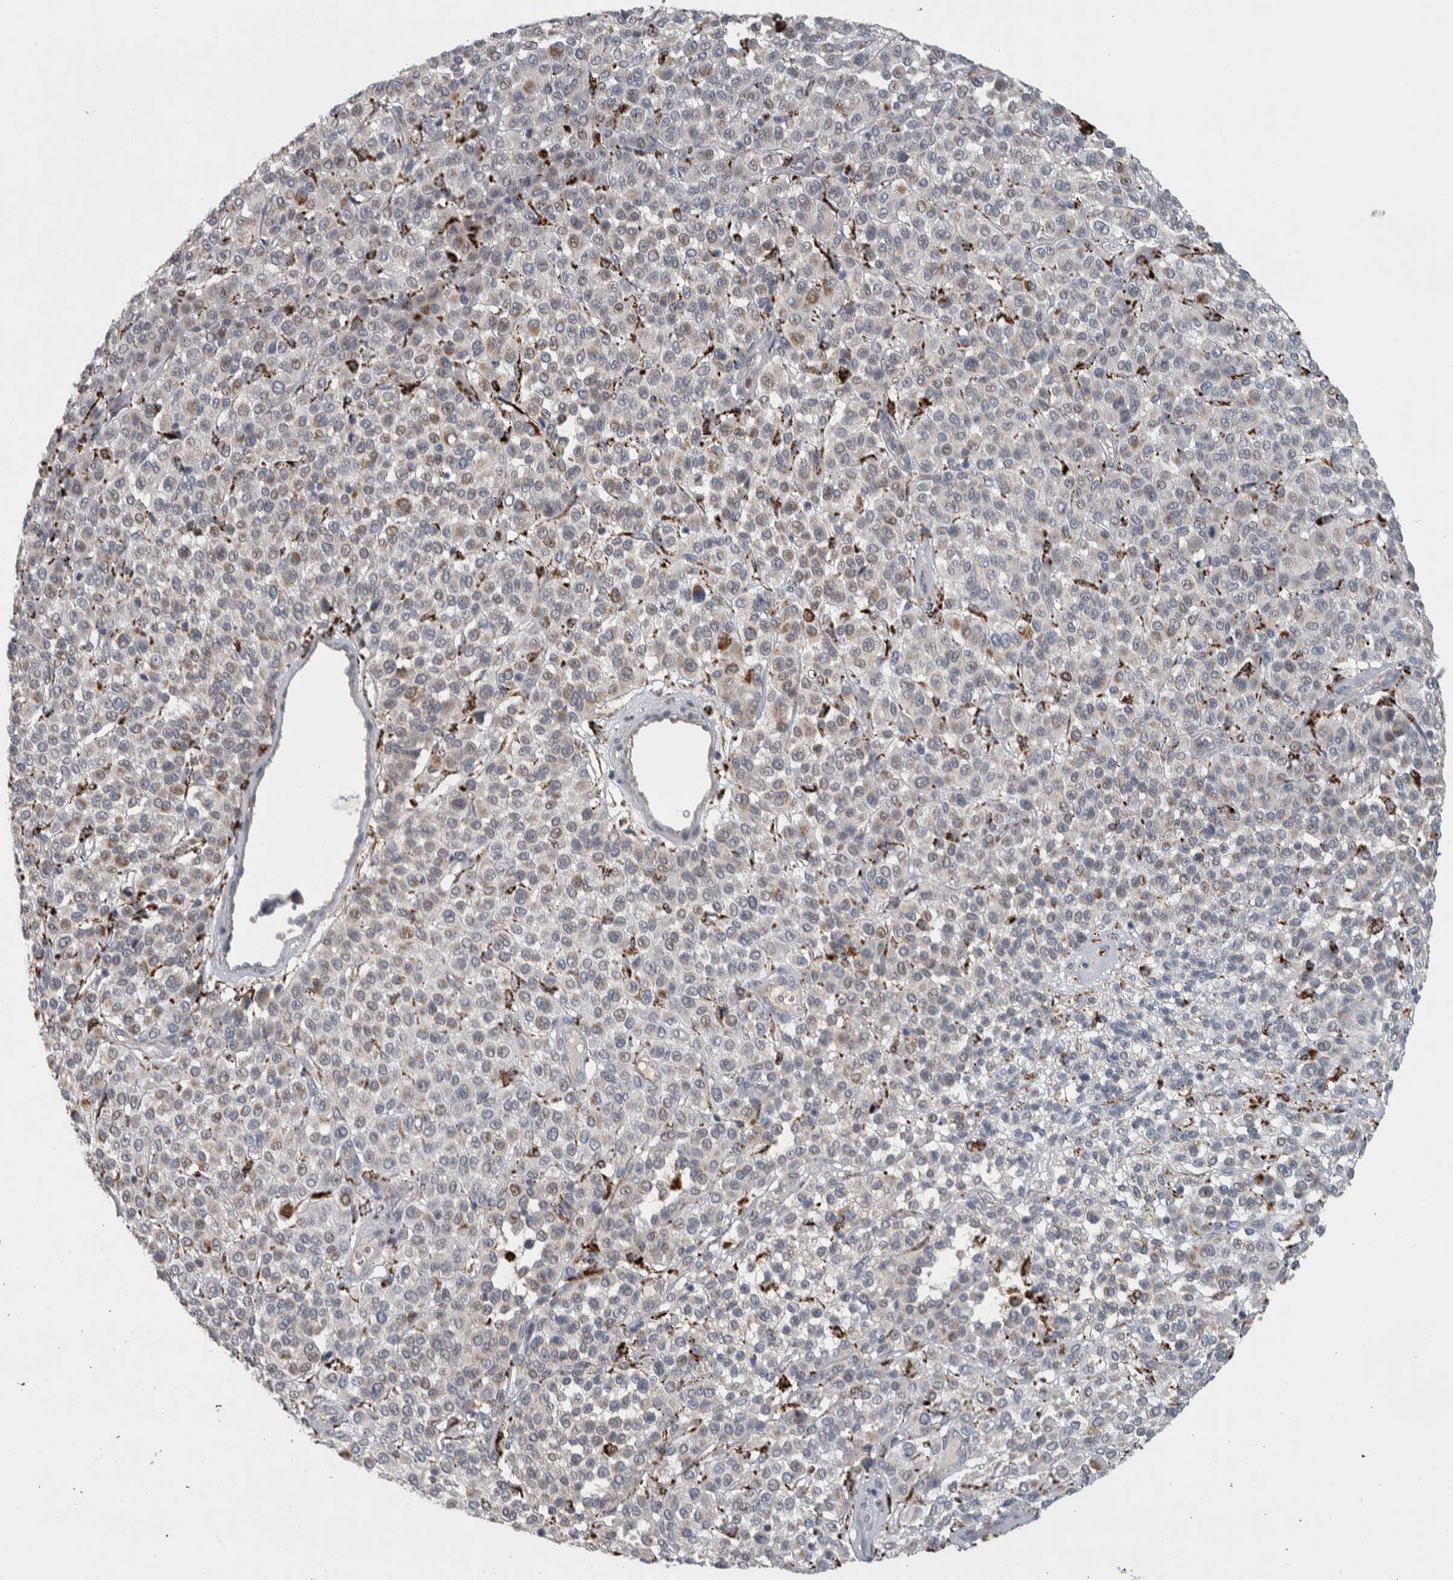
{"staining": {"intensity": "weak", "quantity": "<25%", "location": "cytoplasmic/membranous"}, "tissue": "melanoma", "cell_type": "Tumor cells", "image_type": "cancer", "snomed": [{"axis": "morphology", "description": "Malignant melanoma, Metastatic site"}, {"axis": "topography", "description": "Pancreas"}], "caption": "Immunohistochemical staining of human malignant melanoma (metastatic site) displays no significant expression in tumor cells. Brightfield microscopy of immunohistochemistry (IHC) stained with DAB (brown) and hematoxylin (blue), captured at high magnification.", "gene": "FAM78A", "patient": {"sex": "female", "age": 30}}